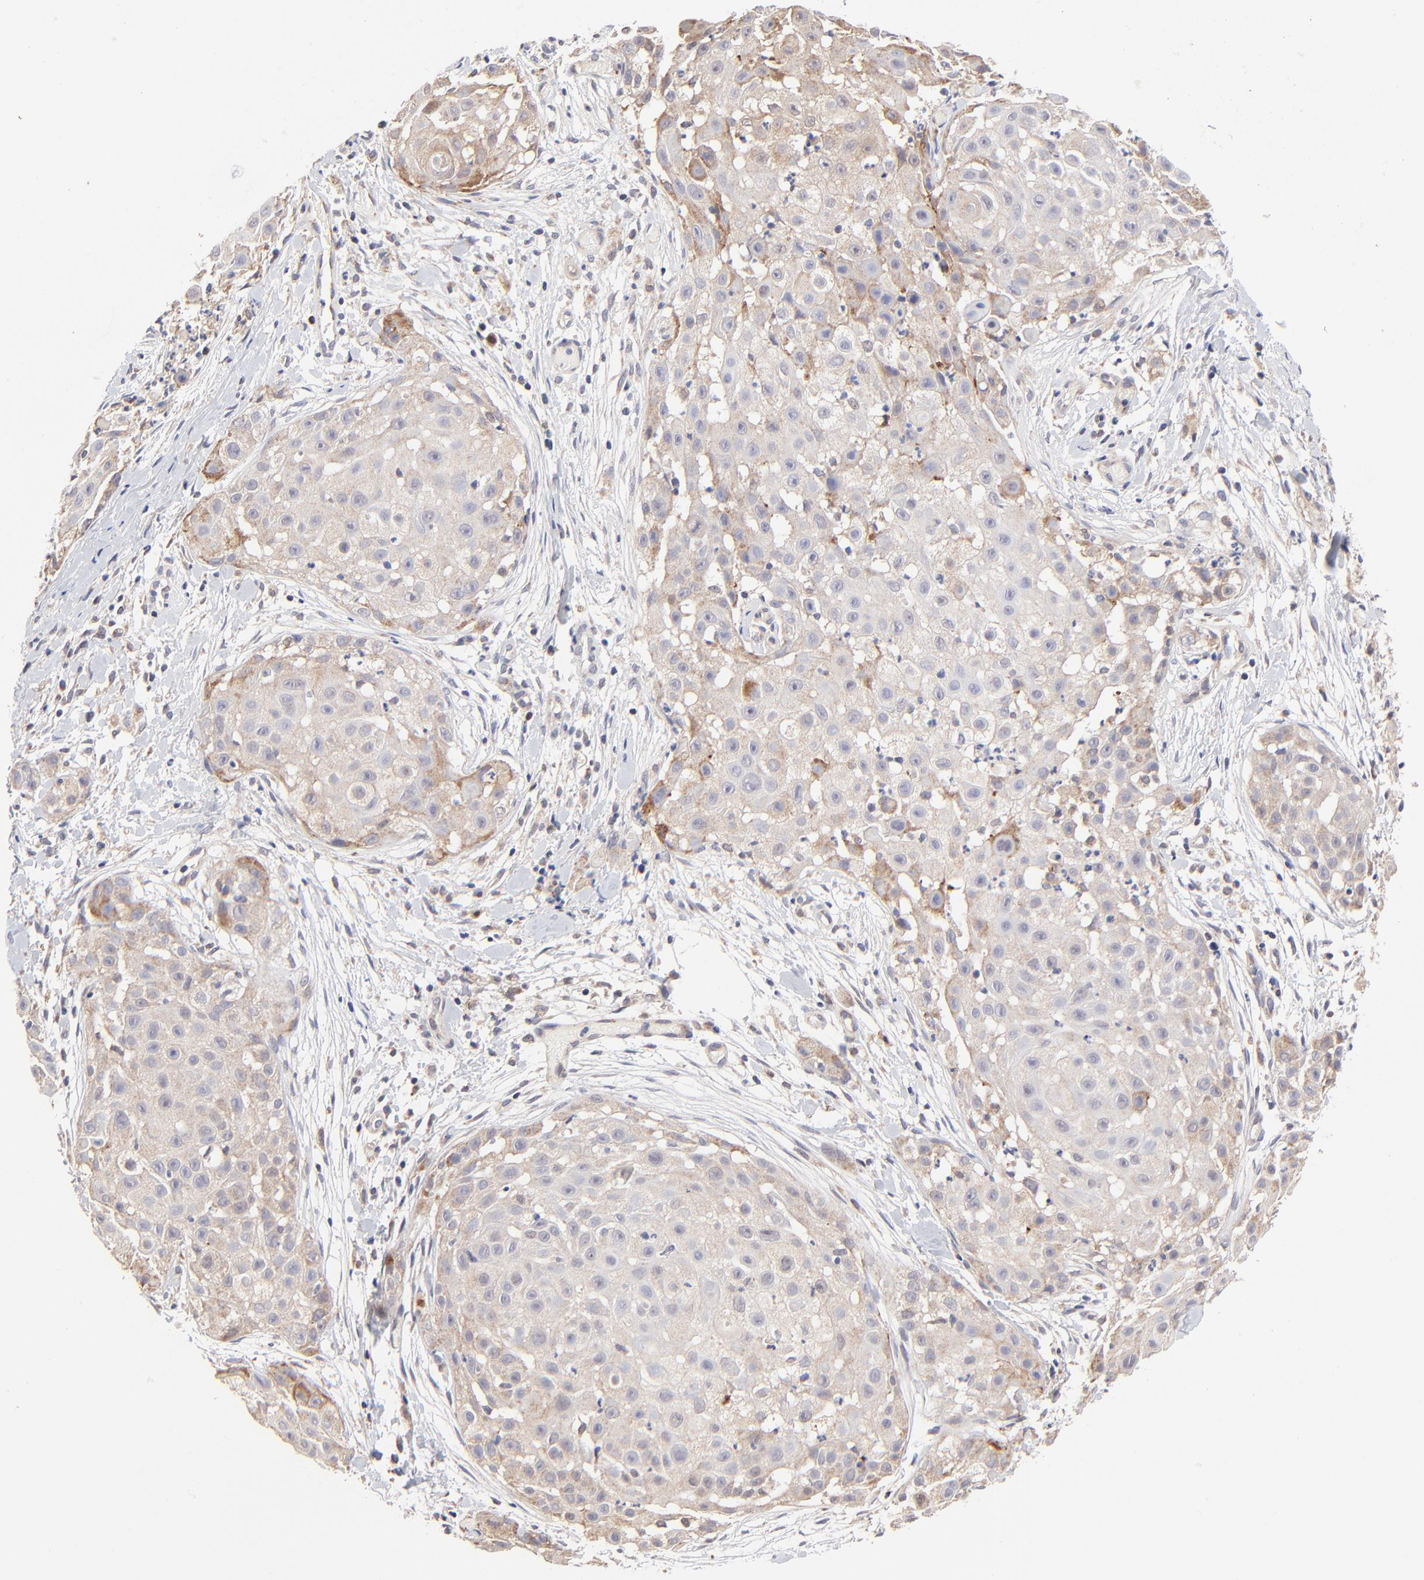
{"staining": {"intensity": "moderate", "quantity": "25%-75%", "location": "cytoplasmic/membranous"}, "tissue": "skin cancer", "cell_type": "Tumor cells", "image_type": "cancer", "snomed": [{"axis": "morphology", "description": "Squamous cell carcinoma, NOS"}, {"axis": "topography", "description": "Skin"}], "caption": "A histopathology image of human squamous cell carcinoma (skin) stained for a protein exhibits moderate cytoplasmic/membranous brown staining in tumor cells.", "gene": "FBXL12", "patient": {"sex": "female", "age": 57}}